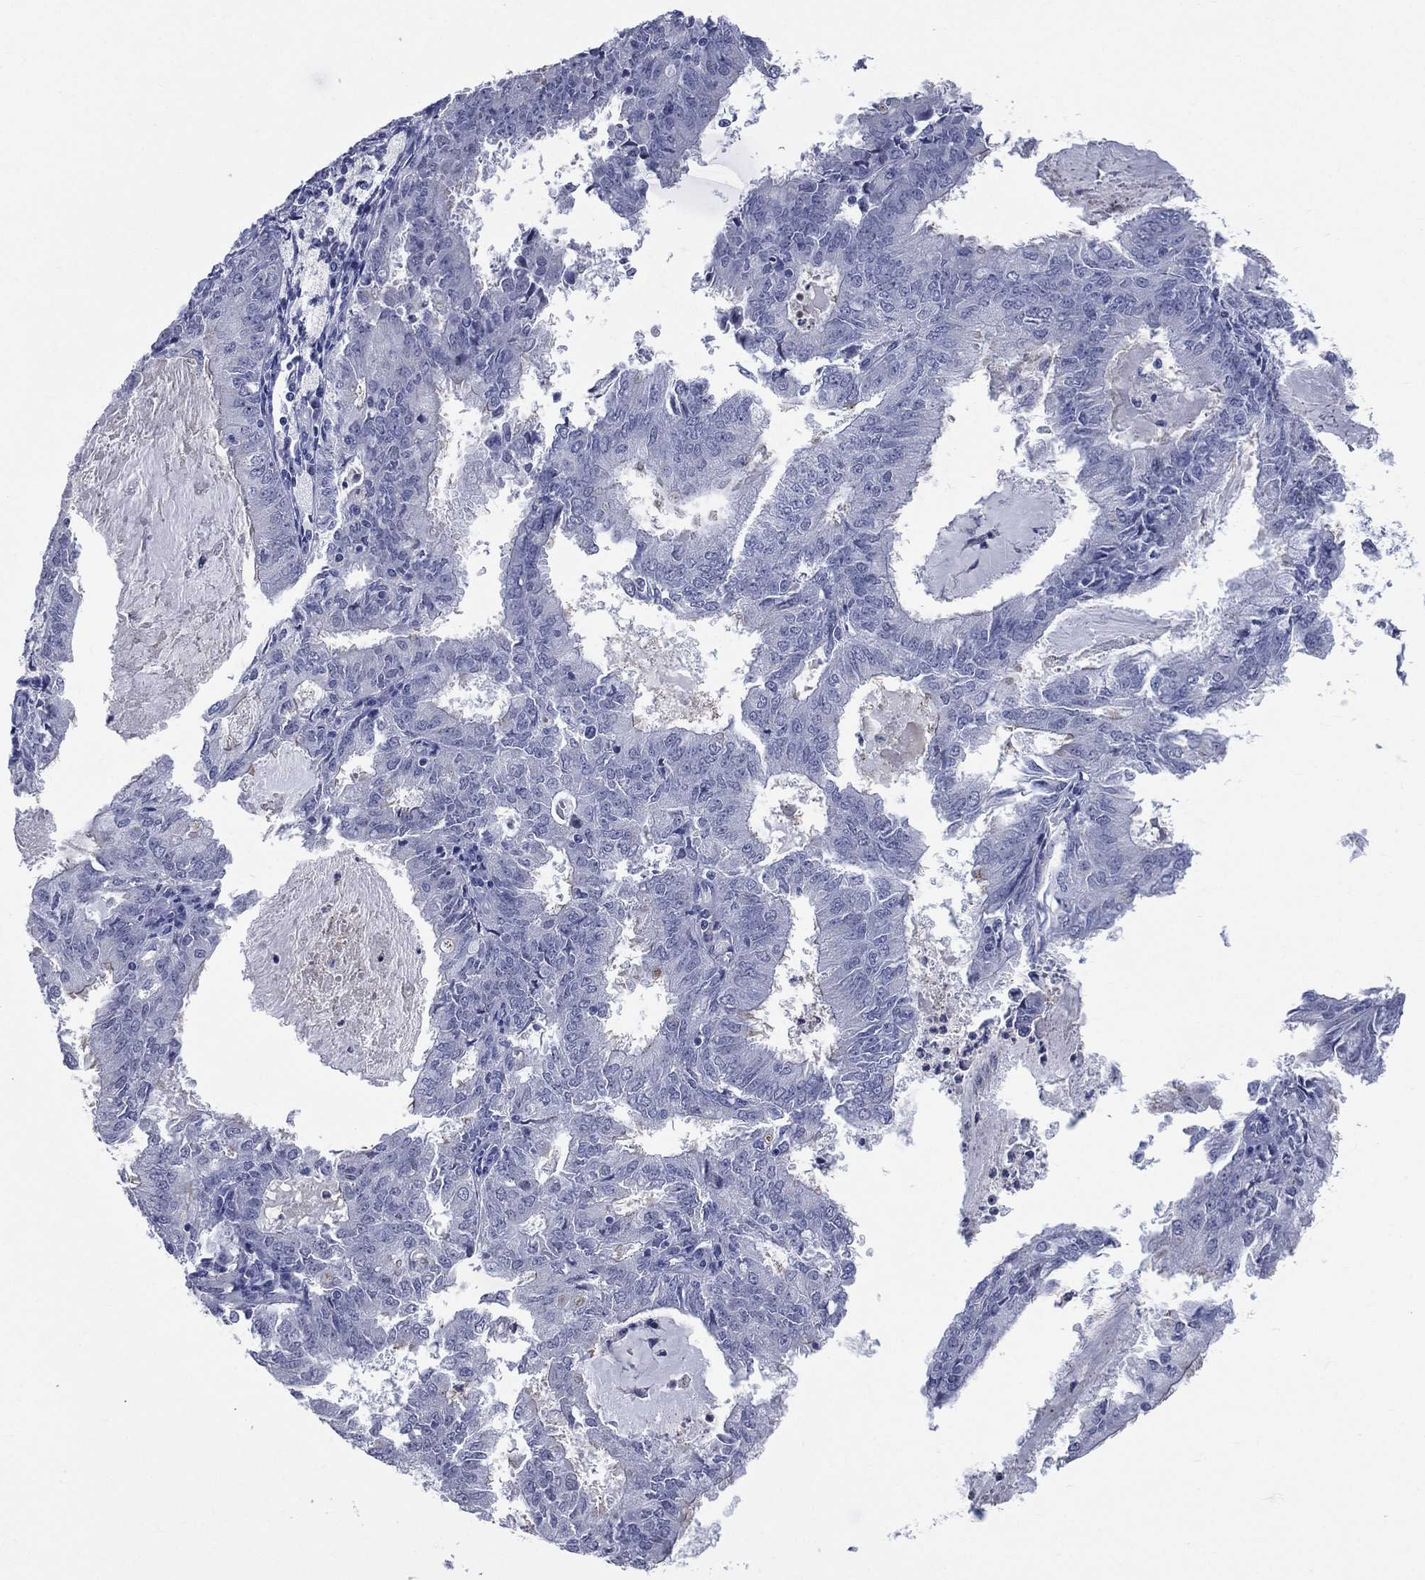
{"staining": {"intensity": "negative", "quantity": "none", "location": "none"}, "tissue": "endometrial cancer", "cell_type": "Tumor cells", "image_type": "cancer", "snomed": [{"axis": "morphology", "description": "Adenocarcinoma, NOS"}, {"axis": "topography", "description": "Endometrium"}], "caption": "Endometrial adenocarcinoma was stained to show a protein in brown. There is no significant staining in tumor cells. (Stains: DAB immunohistochemistry (IHC) with hematoxylin counter stain, Microscopy: brightfield microscopy at high magnification).", "gene": "AKAP3", "patient": {"sex": "female", "age": 57}}